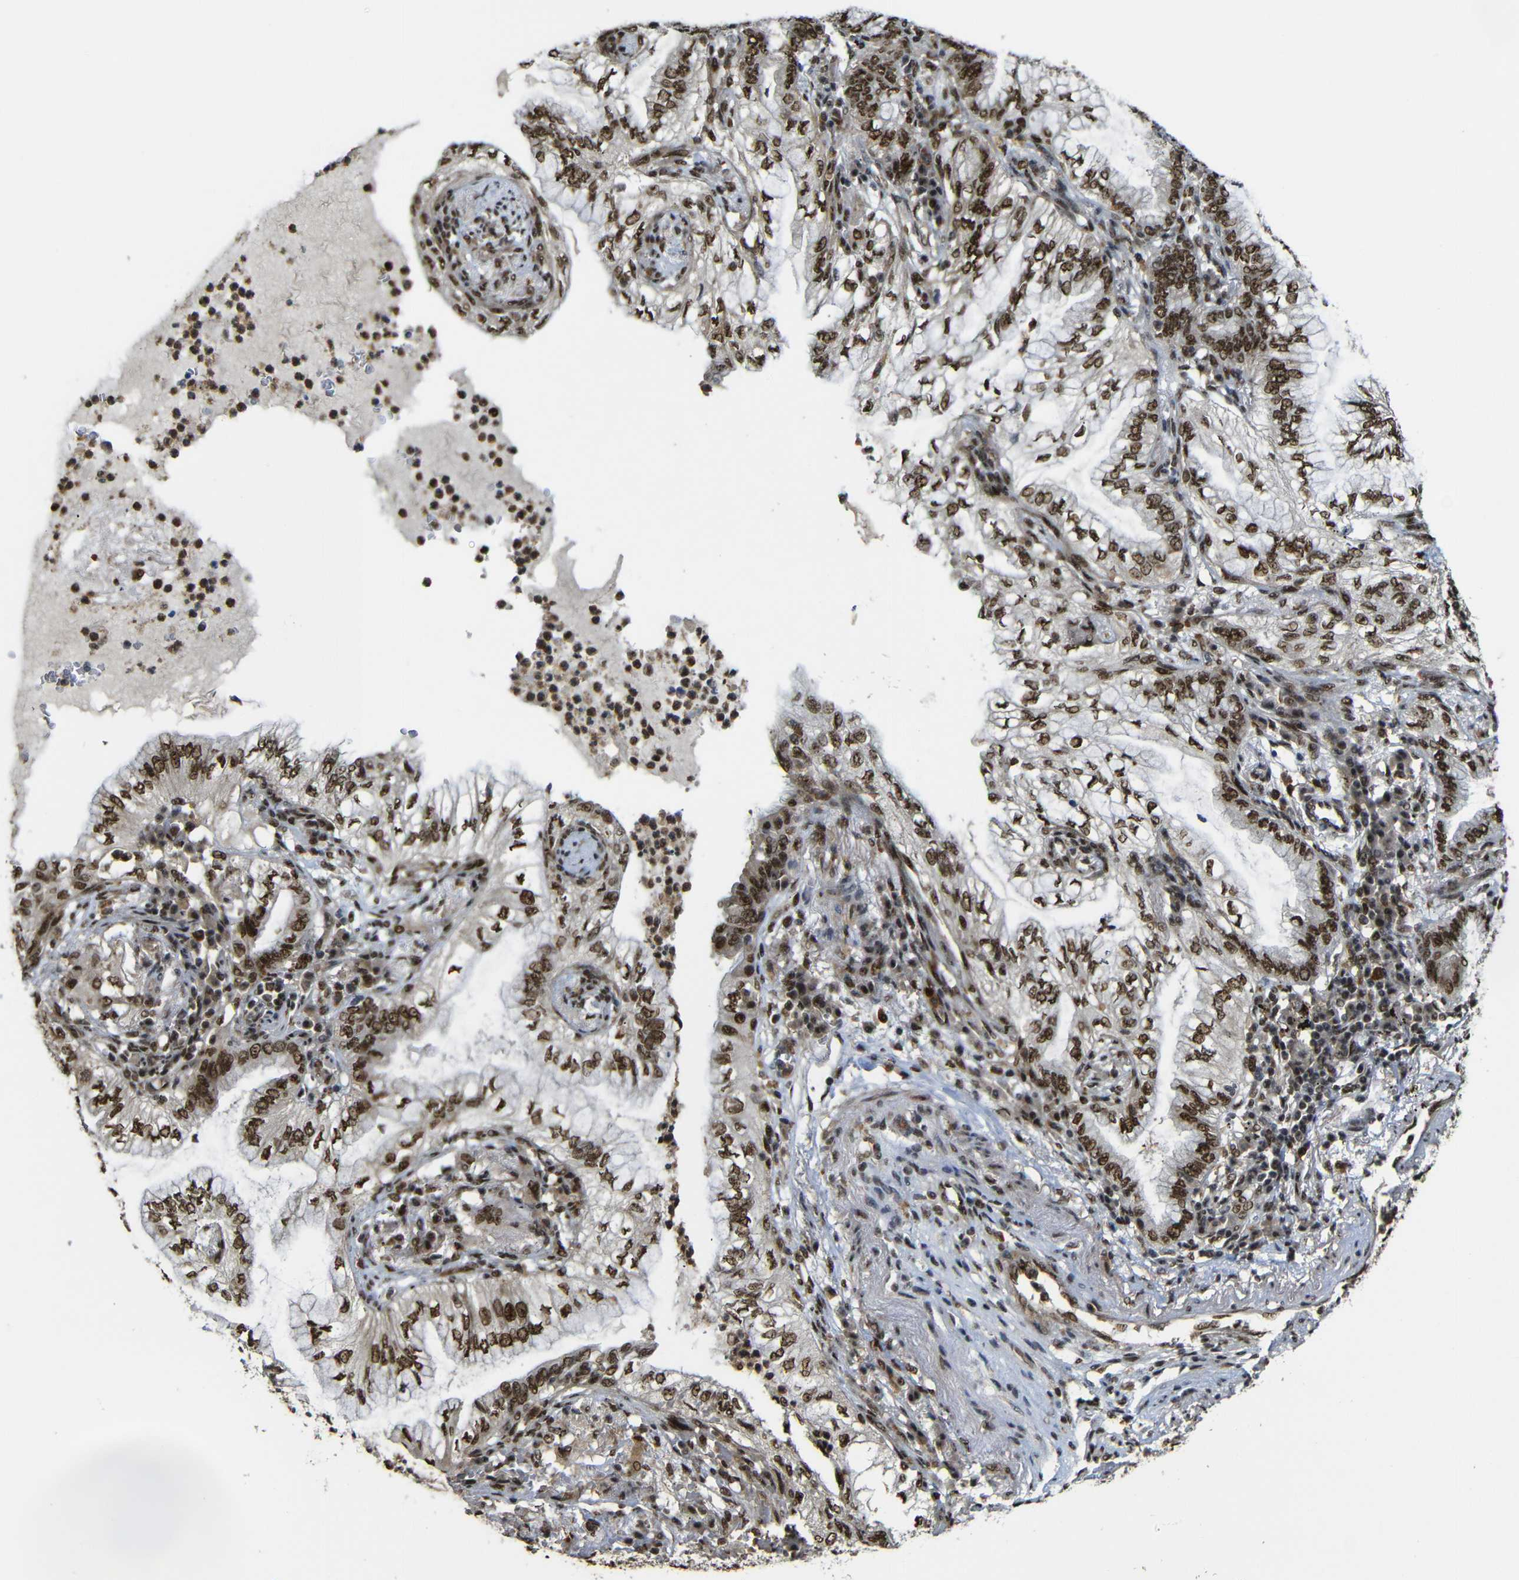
{"staining": {"intensity": "moderate", "quantity": ">75%", "location": "cytoplasmic/membranous,nuclear"}, "tissue": "lung cancer", "cell_type": "Tumor cells", "image_type": "cancer", "snomed": [{"axis": "morphology", "description": "Normal tissue, NOS"}, {"axis": "morphology", "description": "Adenocarcinoma, NOS"}, {"axis": "topography", "description": "Bronchus"}, {"axis": "topography", "description": "Lung"}], "caption": "Lung cancer stained with a protein marker demonstrates moderate staining in tumor cells.", "gene": "TCF7L2", "patient": {"sex": "female", "age": 70}}